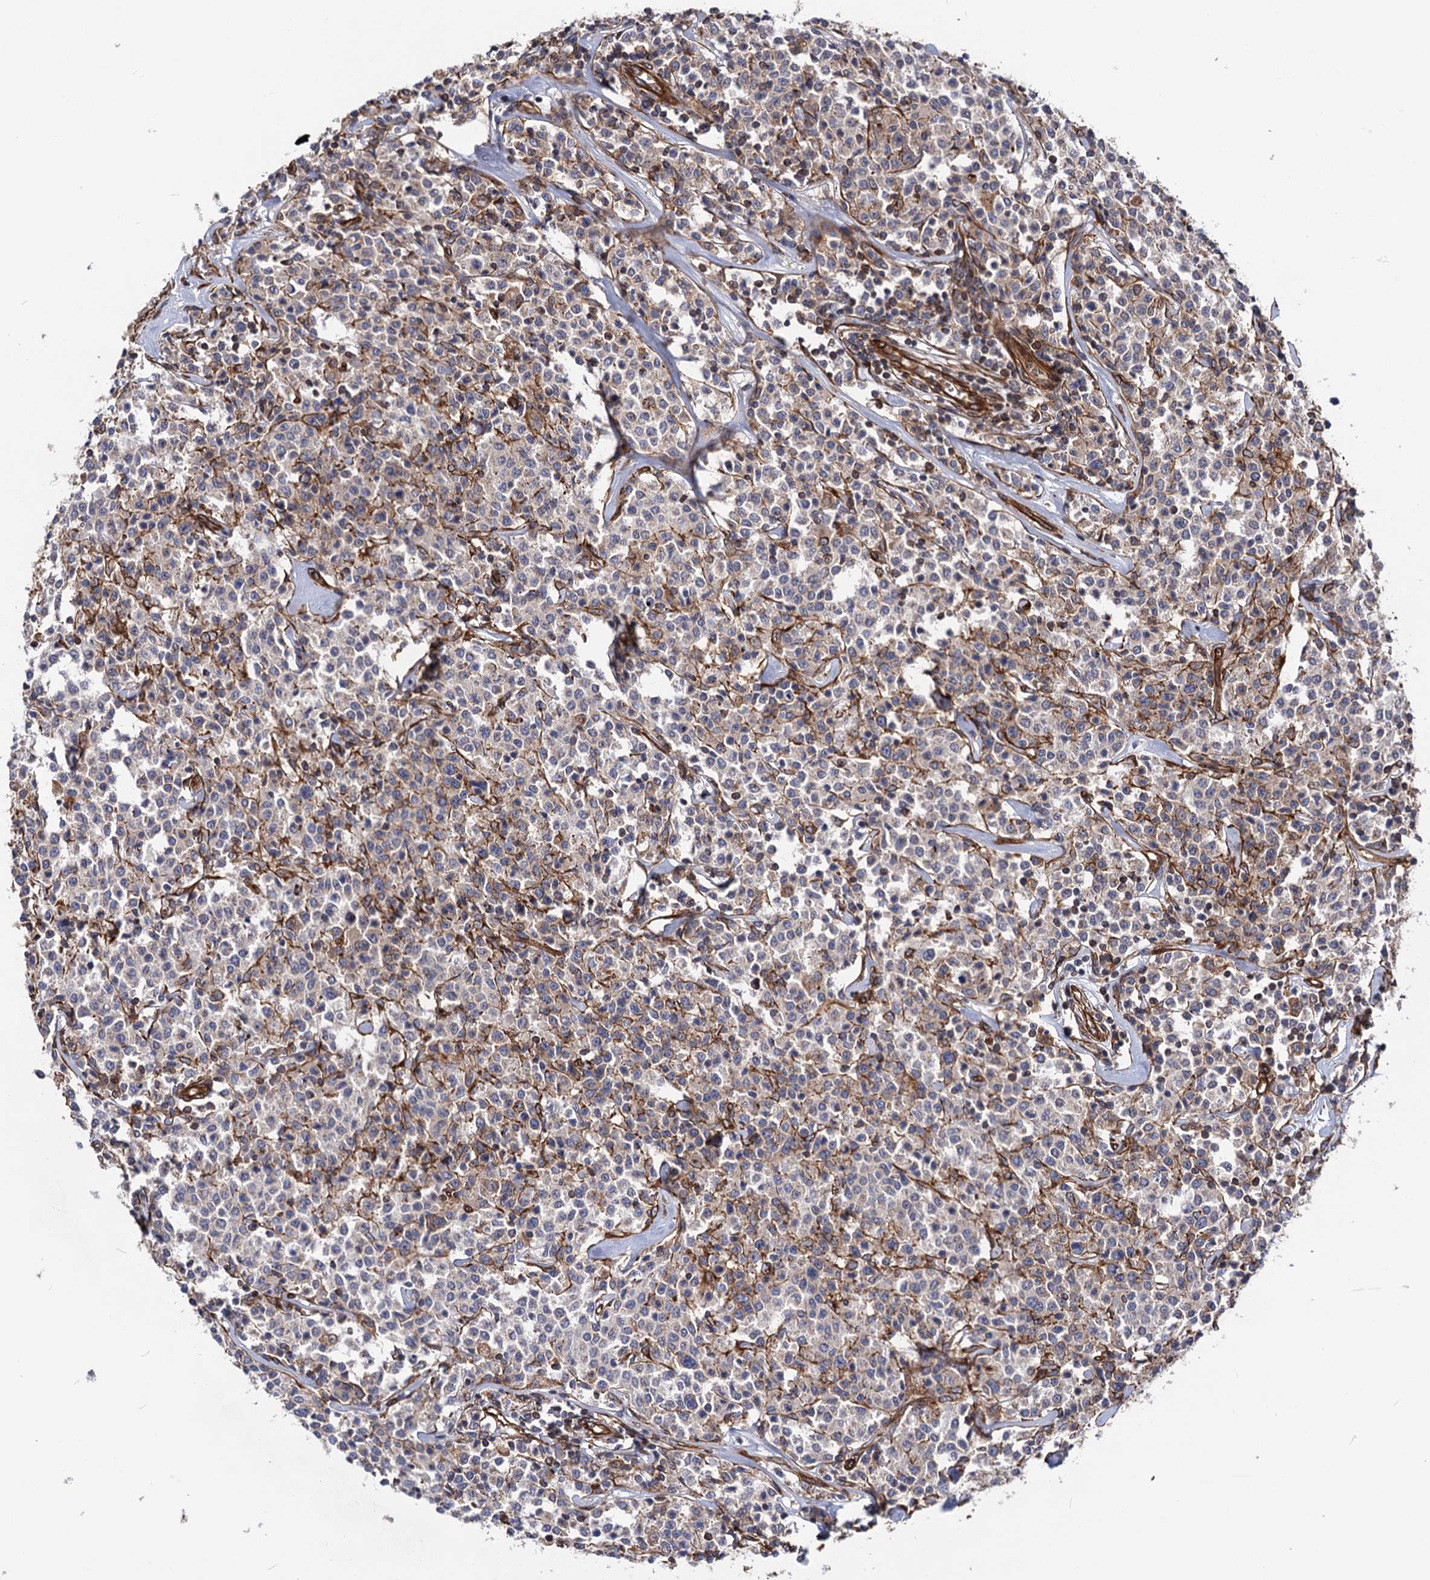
{"staining": {"intensity": "weak", "quantity": "25%-75%", "location": "cytoplasmic/membranous"}, "tissue": "lymphoma", "cell_type": "Tumor cells", "image_type": "cancer", "snomed": [{"axis": "morphology", "description": "Malignant lymphoma, non-Hodgkin's type, Low grade"}, {"axis": "topography", "description": "Small intestine"}], "caption": "Tumor cells demonstrate low levels of weak cytoplasmic/membranous positivity in approximately 25%-75% of cells in low-grade malignant lymphoma, non-Hodgkin's type.", "gene": "CIP2A", "patient": {"sex": "female", "age": 59}}